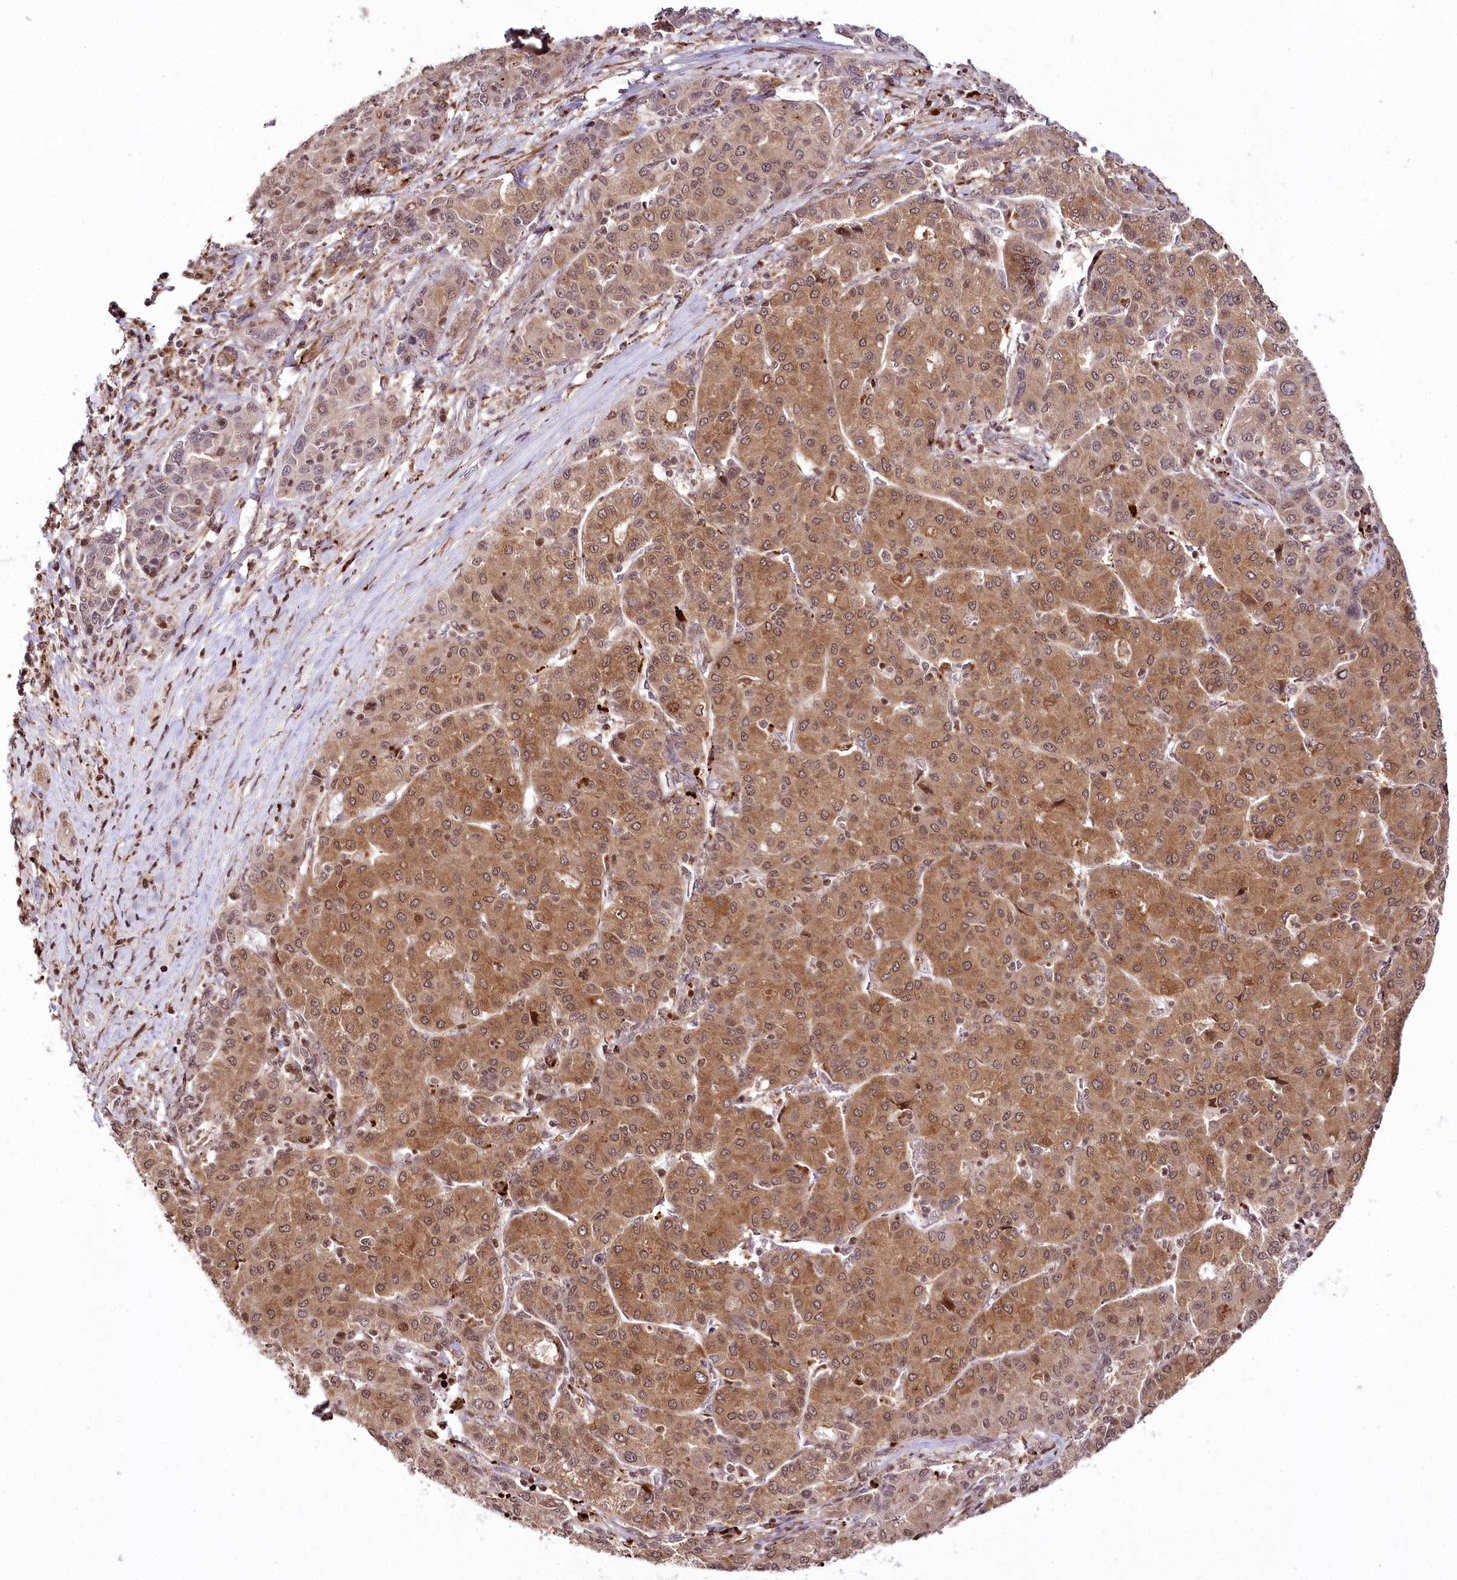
{"staining": {"intensity": "moderate", "quantity": ">75%", "location": "cytoplasmic/membranous,nuclear"}, "tissue": "liver cancer", "cell_type": "Tumor cells", "image_type": "cancer", "snomed": [{"axis": "morphology", "description": "Carcinoma, Hepatocellular, NOS"}, {"axis": "topography", "description": "Liver"}], "caption": "An immunohistochemistry (IHC) micrograph of tumor tissue is shown. Protein staining in brown shows moderate cytoplasmic/membranous and nuclear positivity in liver hepatocellular carcinoma within tumor cells.", "gene": "HOXC8", "patient": {"sex": "male", "age": 65}}